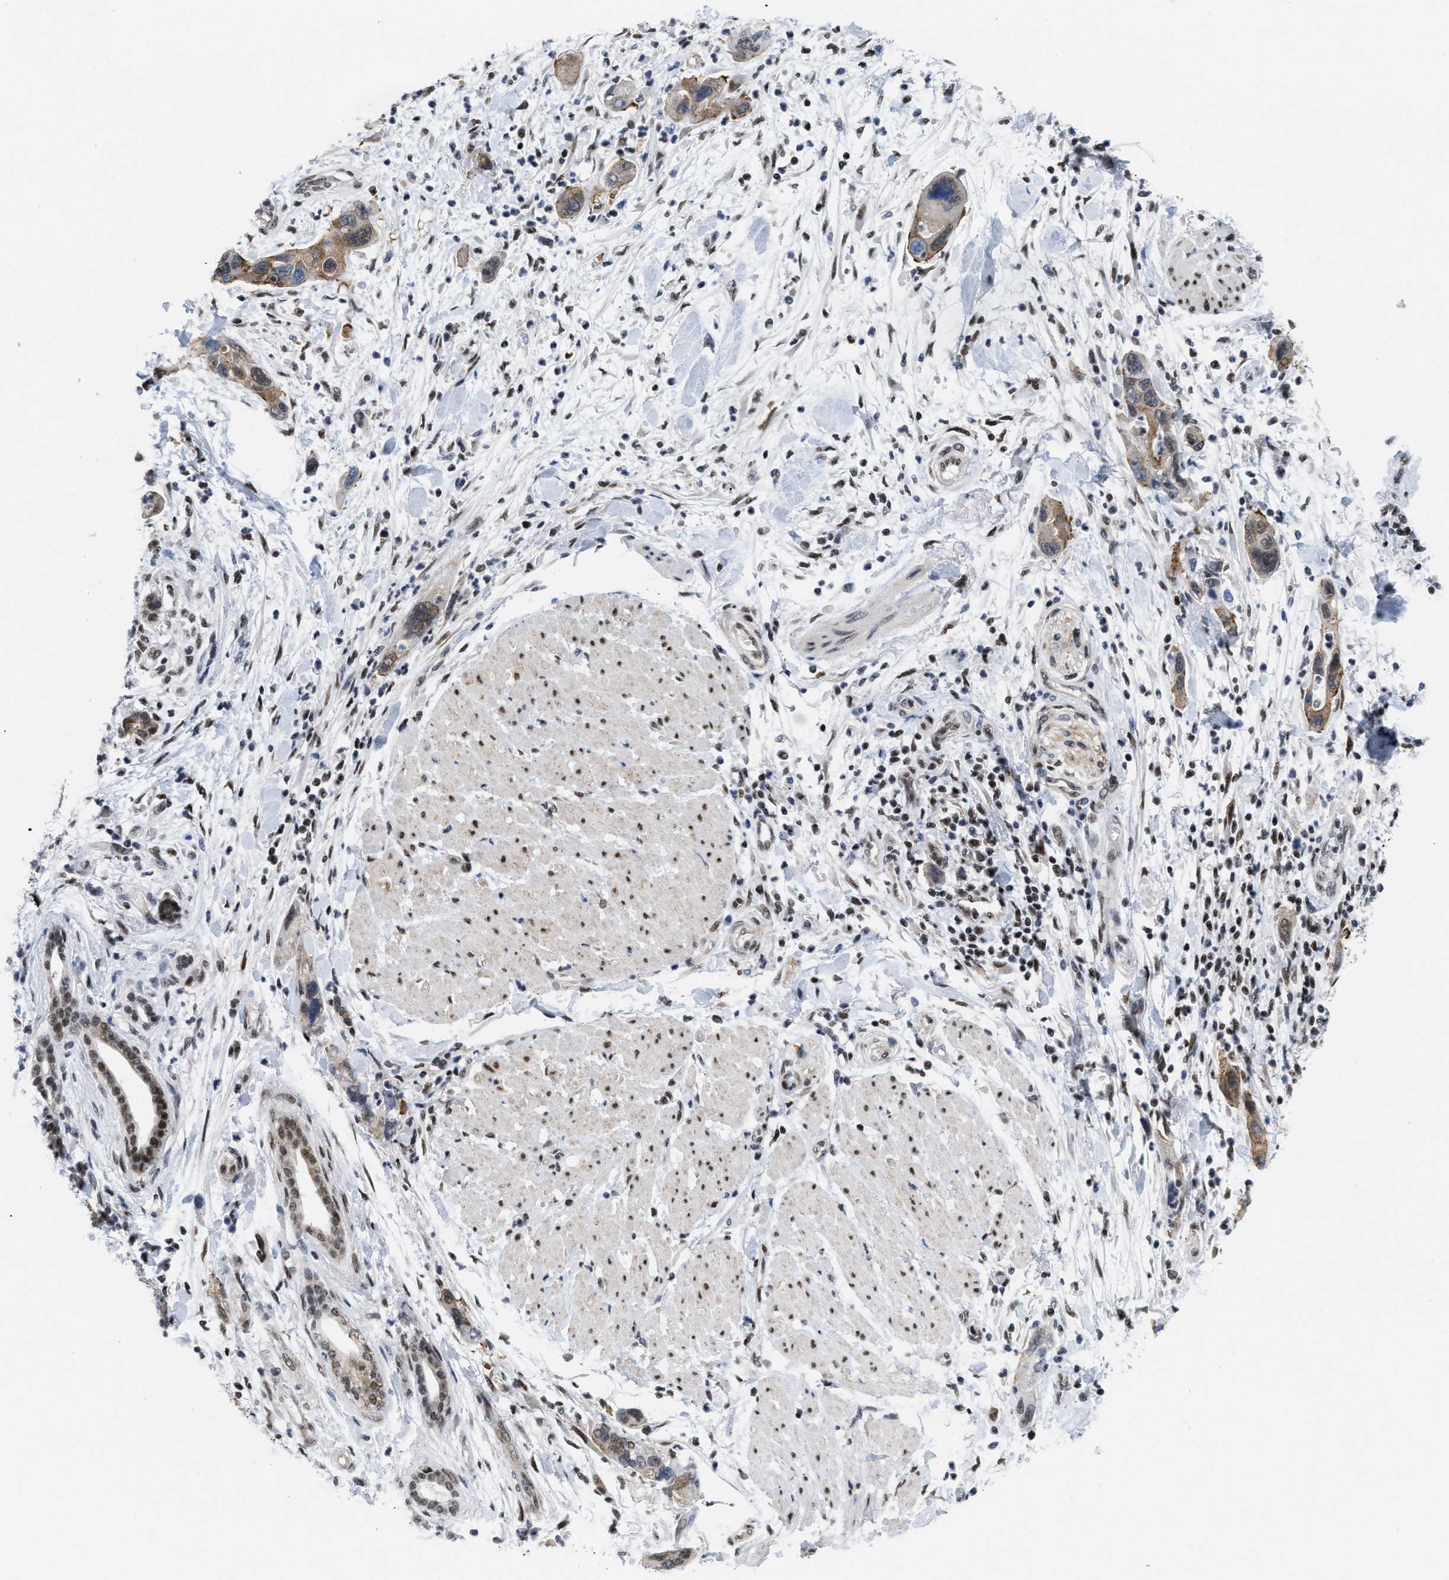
{"staining": {"intensity": "weak", "quantity": ">75%", "location": "cytoplasmic/membranous"}, "tissue": "pancreatic cancer", "cell_type": "Tumor cells", "image_type": "cancer", "snomed": [{"axis": "morphology", "description": "Normal tissue, NOS"}, {"axis": "morphology", "description": "Adenocarcinoma, NOS"}, {"axis": "topography", "description": "Pancreas"}], "caption": "Tumor cells show low levels of weak cytoplasmic/membranous staining in about >75% of cells in pancreatic cancer. The staining is performed using DAB brown chromogen to label protein expression. The nuclei are counter-stained blue using hematoxylin.", "gene": "MIER1", "patient": {"sex": "female", "age": 71}}